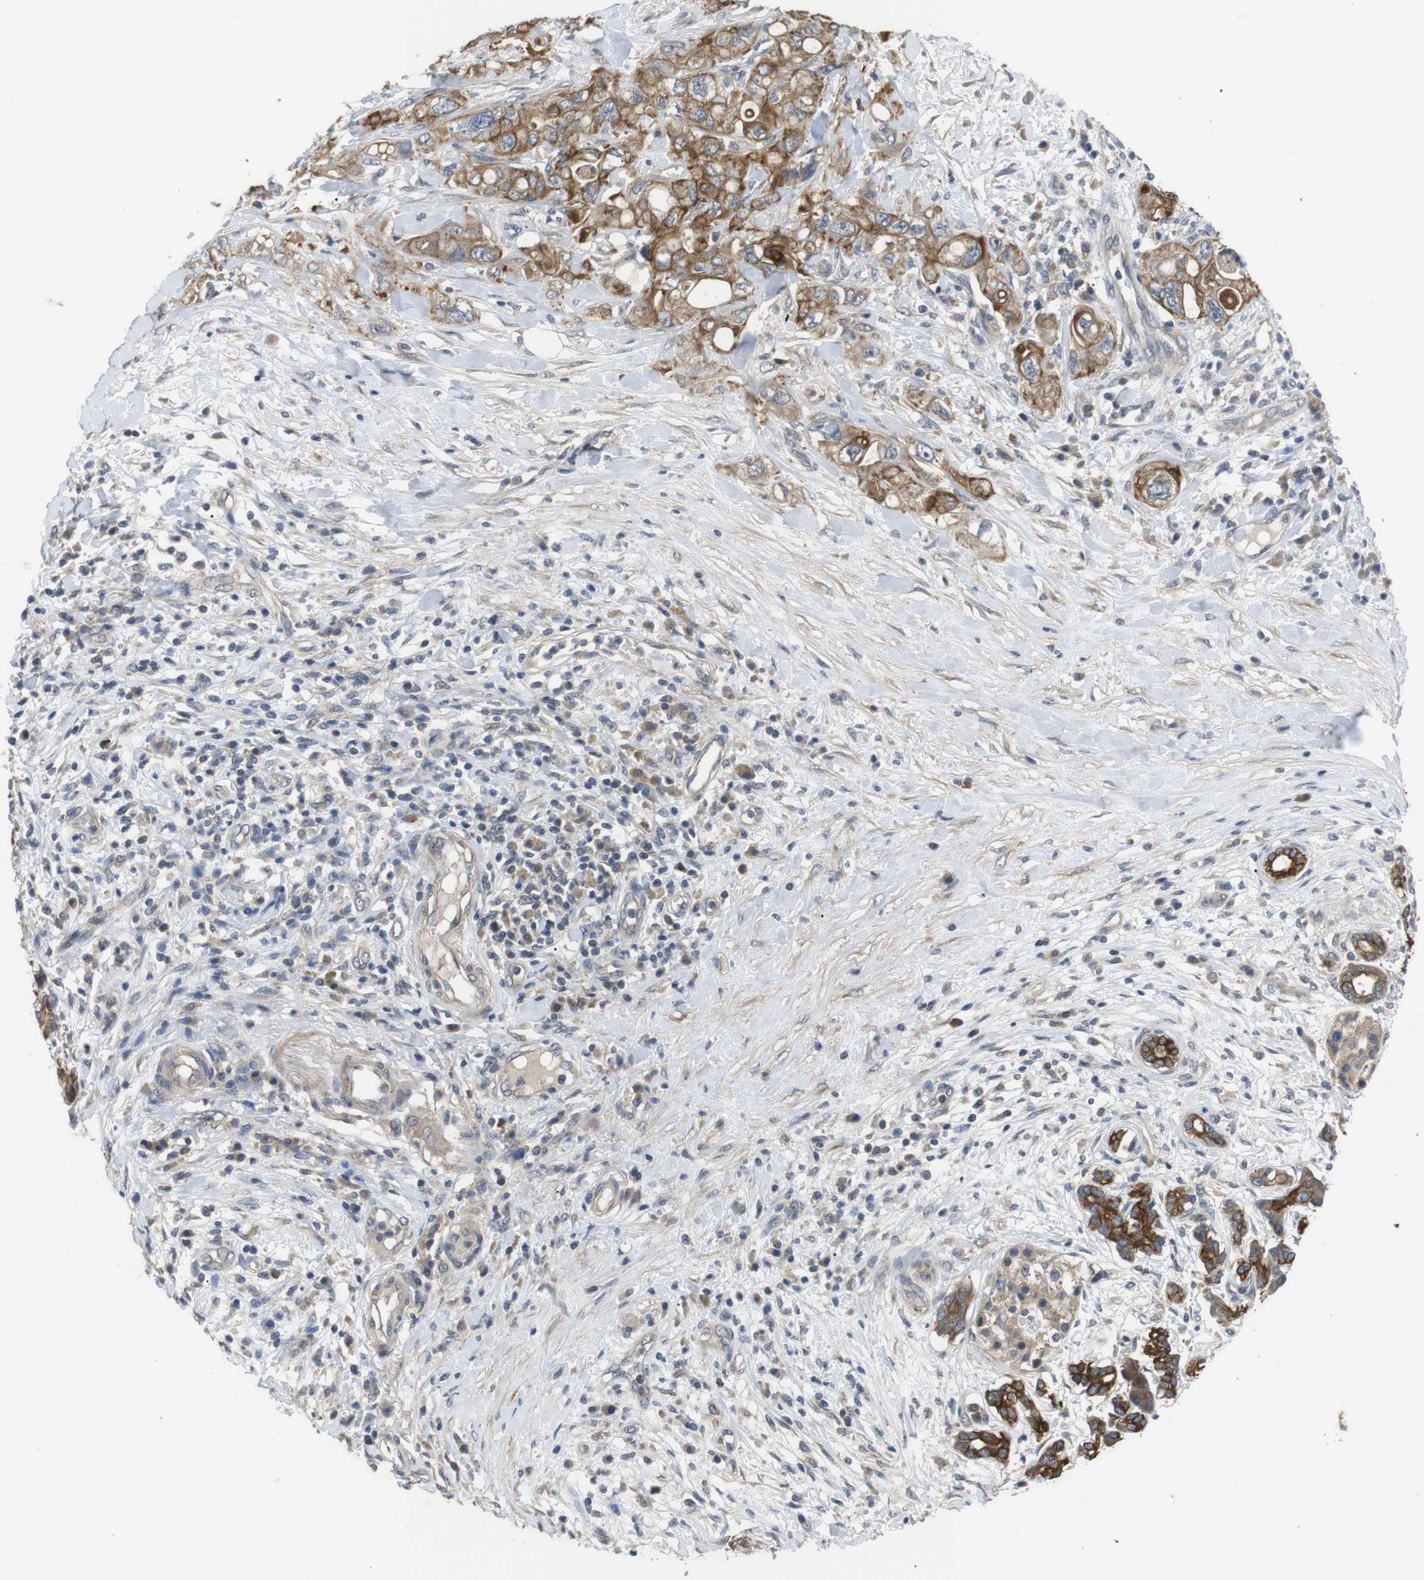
{"staining": {"intensity": "moderate", "quantity": ">75%", "location": "cytoplasmic/membranous"}, "tissue": "pancreatic cancer", "cell_type": "Tumor cells", "image_type": "cancer", "snomed": [{"axis": "morphology", "description": "Adenocarcinoma, NOS"}, {"axis": "topography", "description": "Pancreas"}], "caption": "Tumor cells display moderate cytoplasmic/membranous positivity in approximately >75% of cells in pancreatic cancer (adenocarcinoma). (DAB (3,3'-diaminobenzidine) = brown stain, brightfield microscopy at high magnification).", "gene": "ADGRL3", "patient": {"sex": "female", "age": 56}}